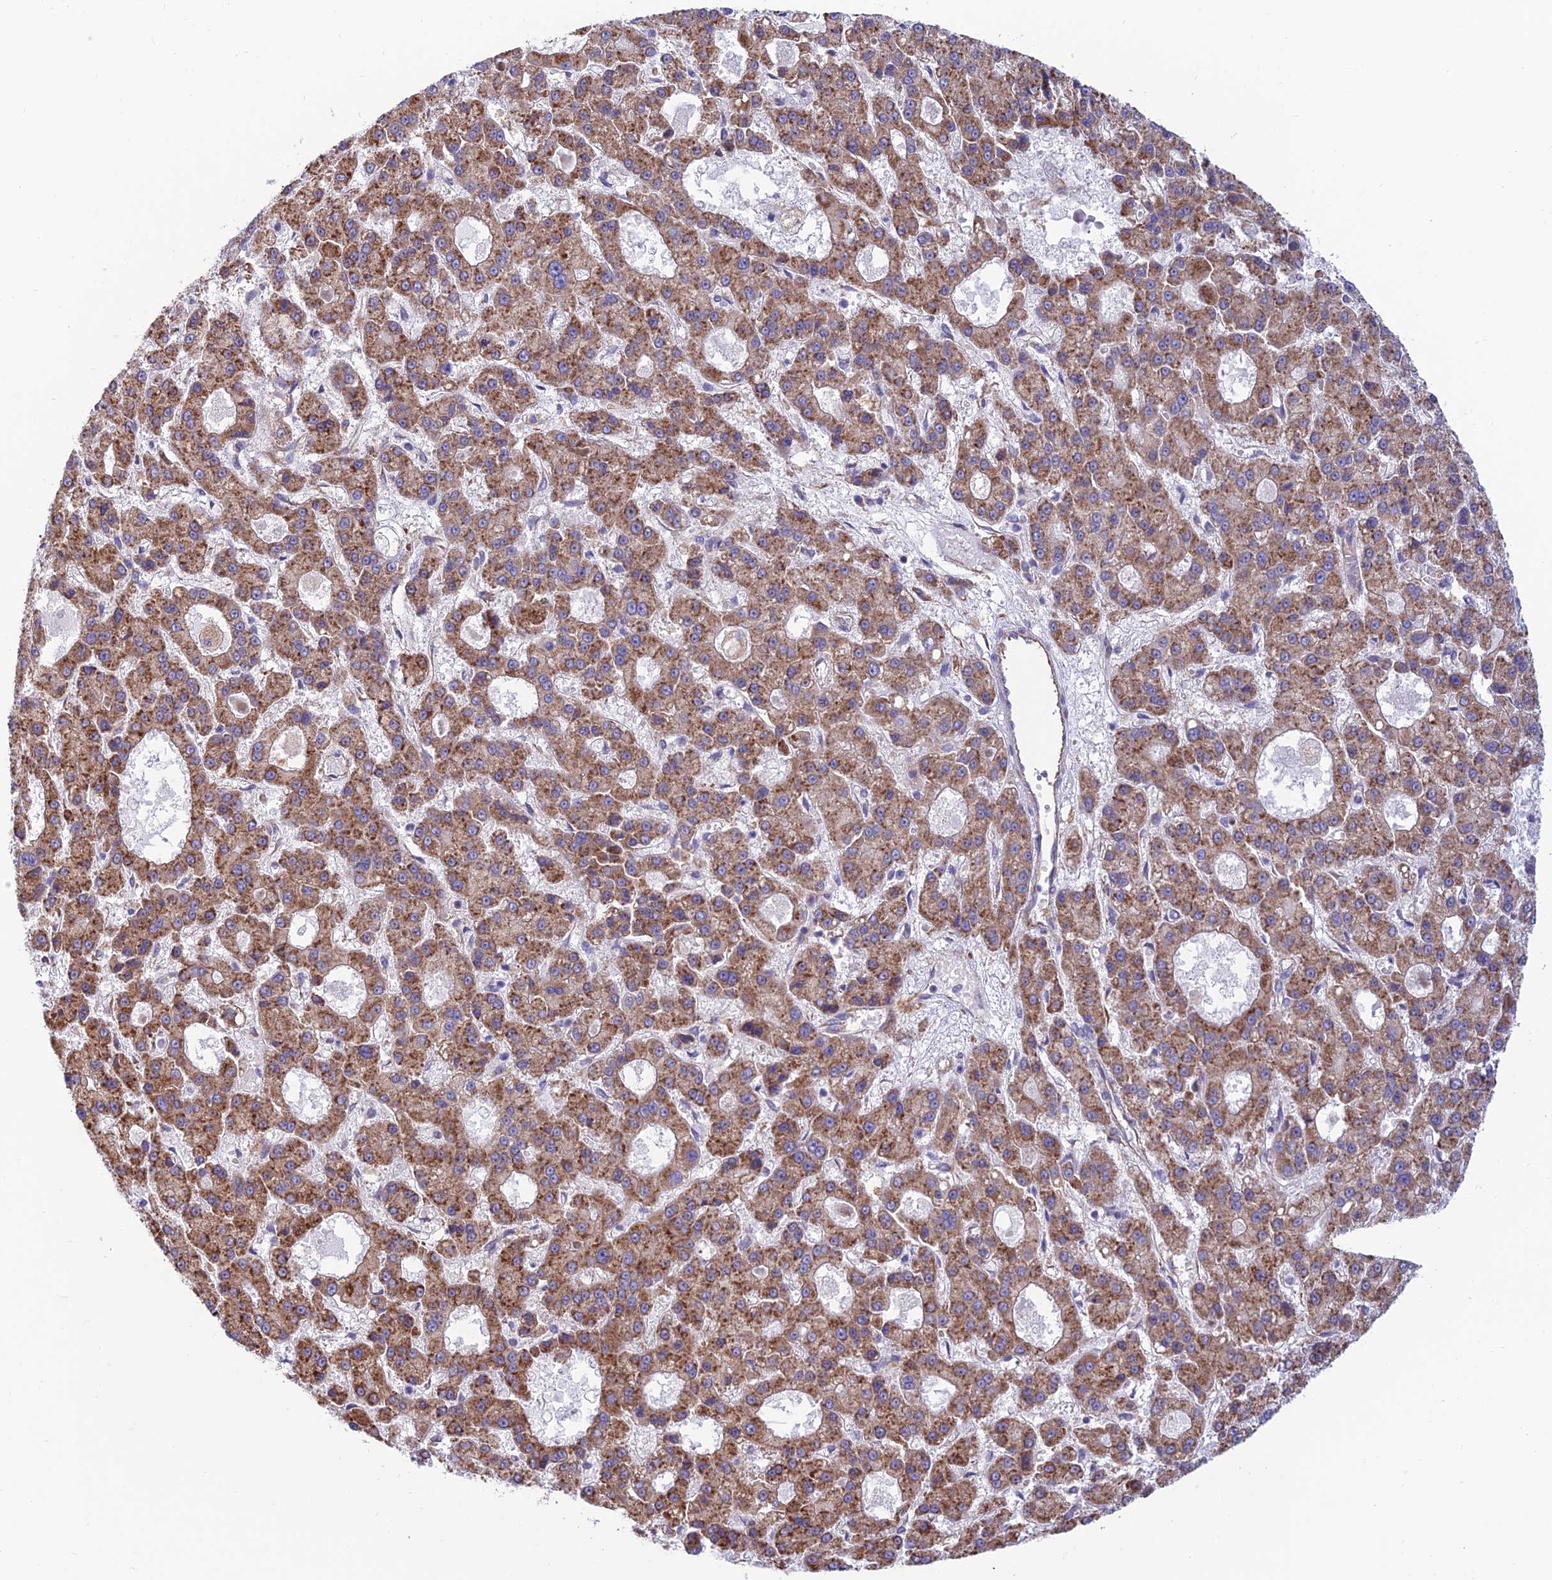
{"staining": {"intensity": "moderate", "quantity": ">75%", "location": "cytoplasmic/membranous"}, "tissue": "liver cancer", "cell_type": "Tumor cells", "image_type": "cancer", "snomed": [{"axis": "morphology", "description": "Carcinoma, Hepatocellular, NOS"}, {"axis": "topography", "description": "Liver"}], "caption": "Tumor cells show moderate cytoplasmic/membranous positivity in approximately >75% of cells in hepatocellular carcinoma (liver).", "gene": "RPL17-C18orf32", "patient": {"sex": "male", "age": 70}}